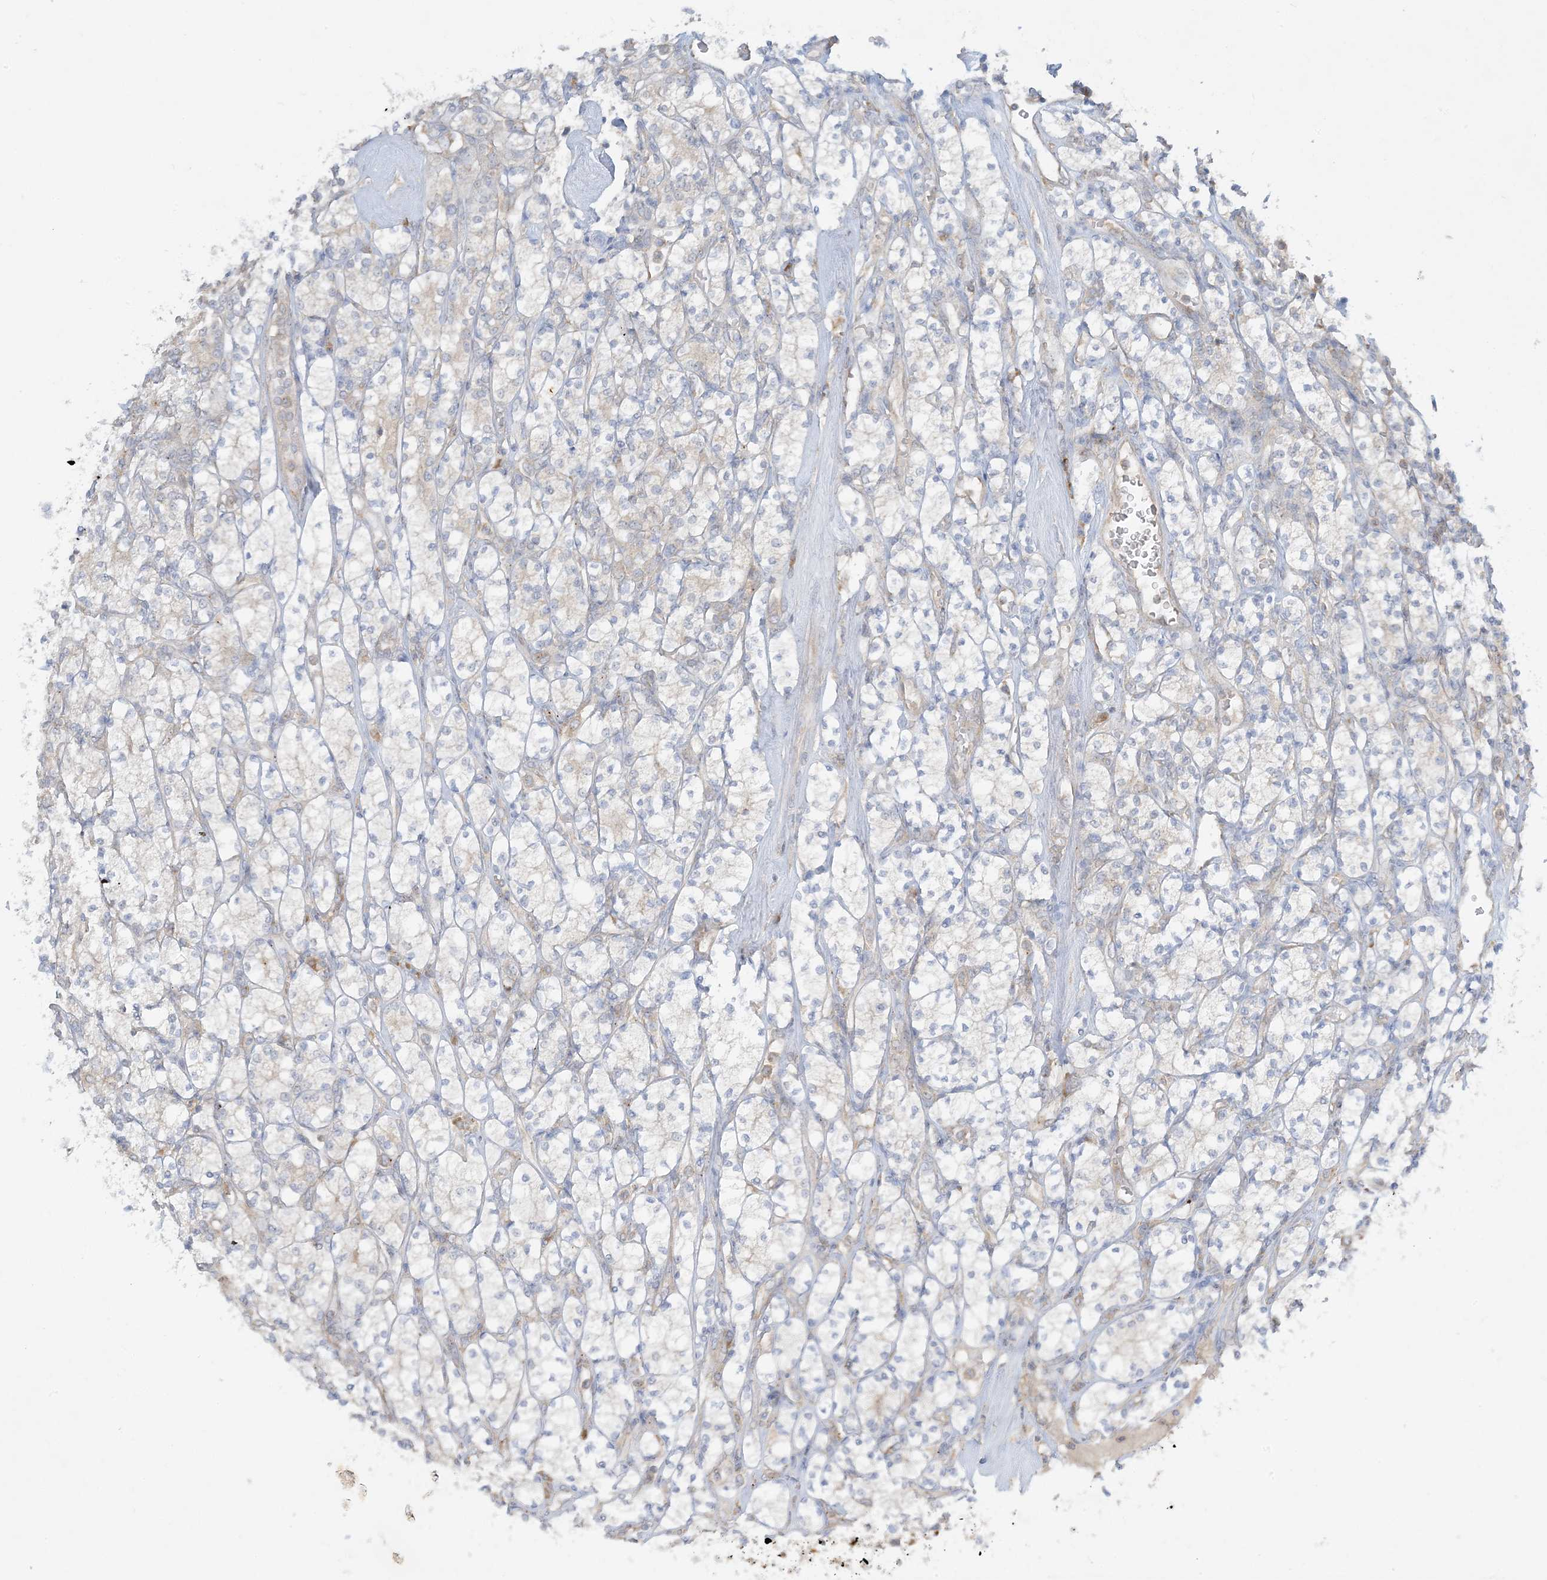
{"staining": {"intensity": "negative", "quantity": "none", "location": "none"}, "tissue": "renal cancer", "cell_type": "Tumor cells", "image_type": "cancer", "snomed": [{"axis": "morphology", "description": "Adenocarcinoma, NOS"}, {"axis": "topography", "description": "Kidney"}], "caption": "High power microscopy micrograph of an immunohistochemistry photomicrograph of renal cancer (adenocarcinoma), revealing no significant positivity in tumor cells.", "gene": "RPP40", "patient": {"sex": "male", "age": 77}}